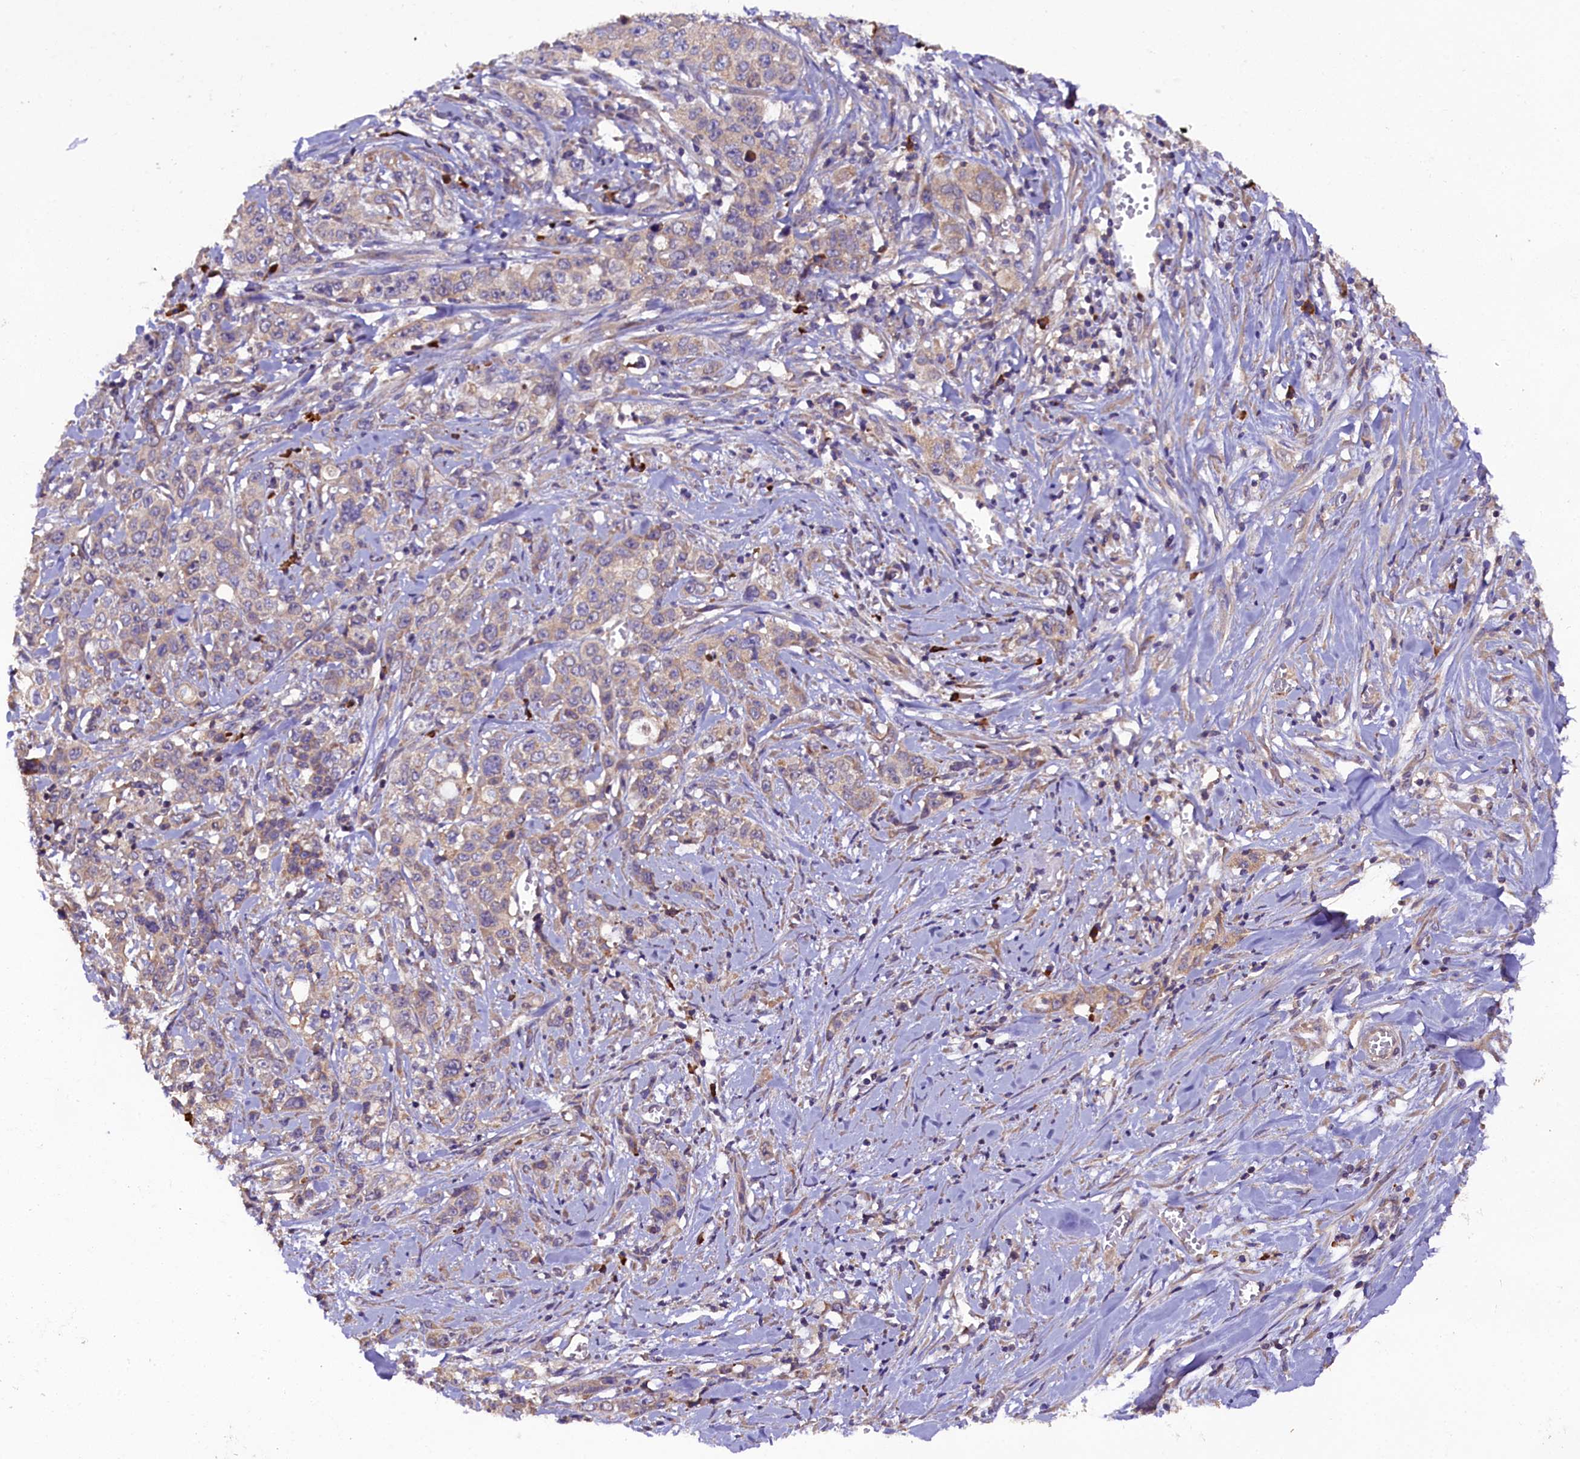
{"staining": {"intensity": "weak", "quantity": "25%-75%", "location": "cytoplasmic/membranous"}, "tissue": "stomach cancer", "cell_type": "Tumor cells", "image_type": "cancer", "snomed": [{"axis": "morphology", "description": "Adenocarcinoma, NOS"}, {"axis": "topography", "description": "Stomach, upper"}], "caption": "About 25%-75% of tumor cells in human stomach adenocarcinoma demonstrate weak cytoplasmic/membranous protein staining as visualized by brown immunohistochemical staining.", "gene": "ENKD1", "patient": {"sex": "male", "age": 62}}